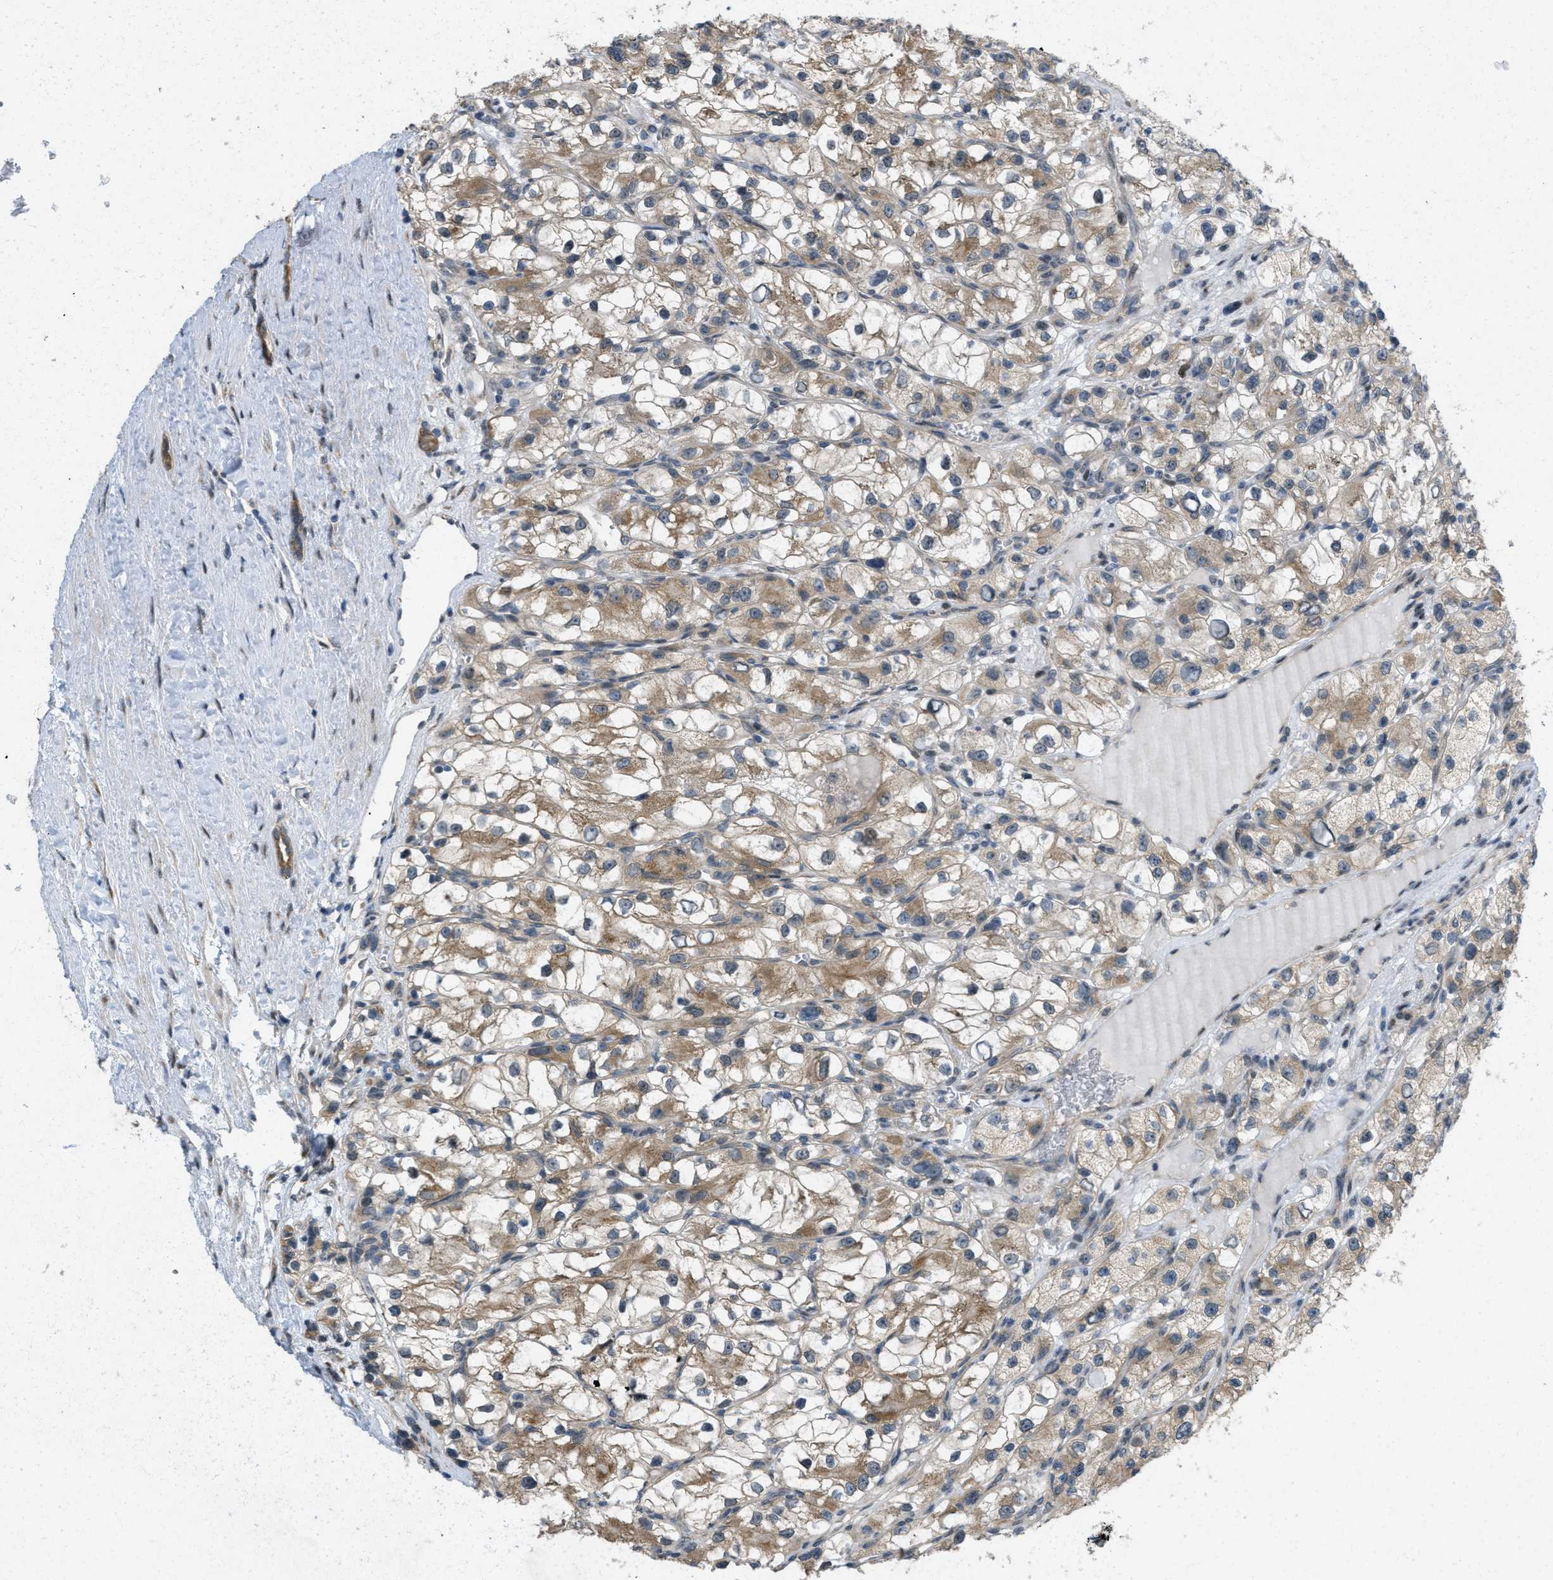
{"staining": {"intensity": "moderate", "quantity": "25%-75%", "location": "cytoplasmic/membranous"}, "tissue": "renal cancer", "cell_type": "Tumor cells", "image_type": "cancer", "snomed": [{"axis": "morphology", "description": "Adenocarcinoma, NOS"}, {"axis": "topography", "description": "Kidney"}], "caption": "DAB (3,3'-diaminobenzidine) immunohistochemical staining of adenocarcinoma (renal) displays moderate cytoplasmic/membranous protein expression in approximately 25%-75% of tumor cells.", "gene": "IFNLR1", "patient": {"sex": "female", "age": 57}}